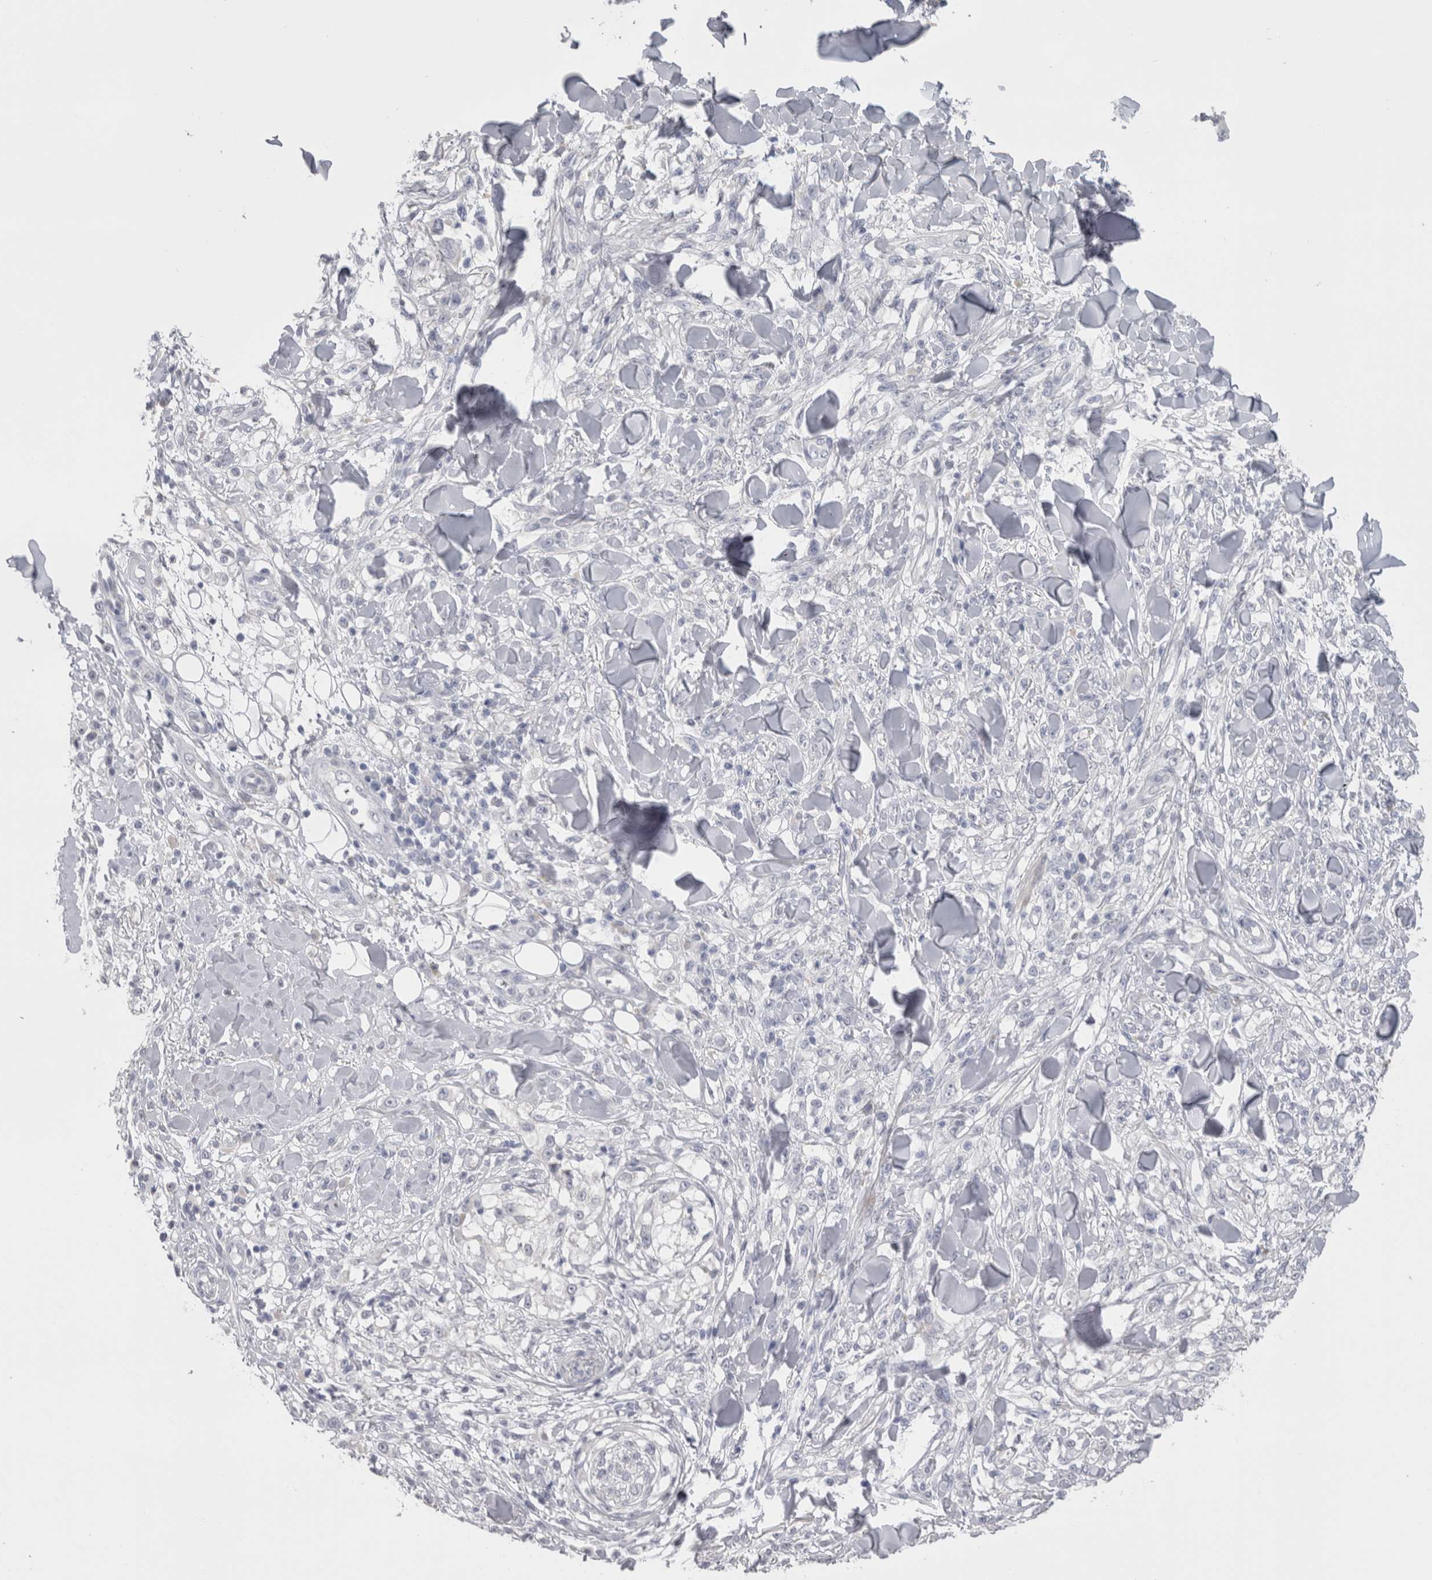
{"staining": {"intensity": "negative", "quantity": "none", "location": "none"}, "tissue": "melanoma", "cell_type": "Tumor cells", "image_type": "cancer", "snomed": [{"axis": "morphology", "description": "Malignant melanoma, NOS"}, {"axis": "topography", "description": "Skin of head"}], "caption": "Immunohistochemistry (IHC) photomicrograph of human malignant melanoma stained for a protein (brown), which demonstrates no positivity in tumor cells.", "gene": "MSMB", "patient": {"sex": "male", "age": 83}}